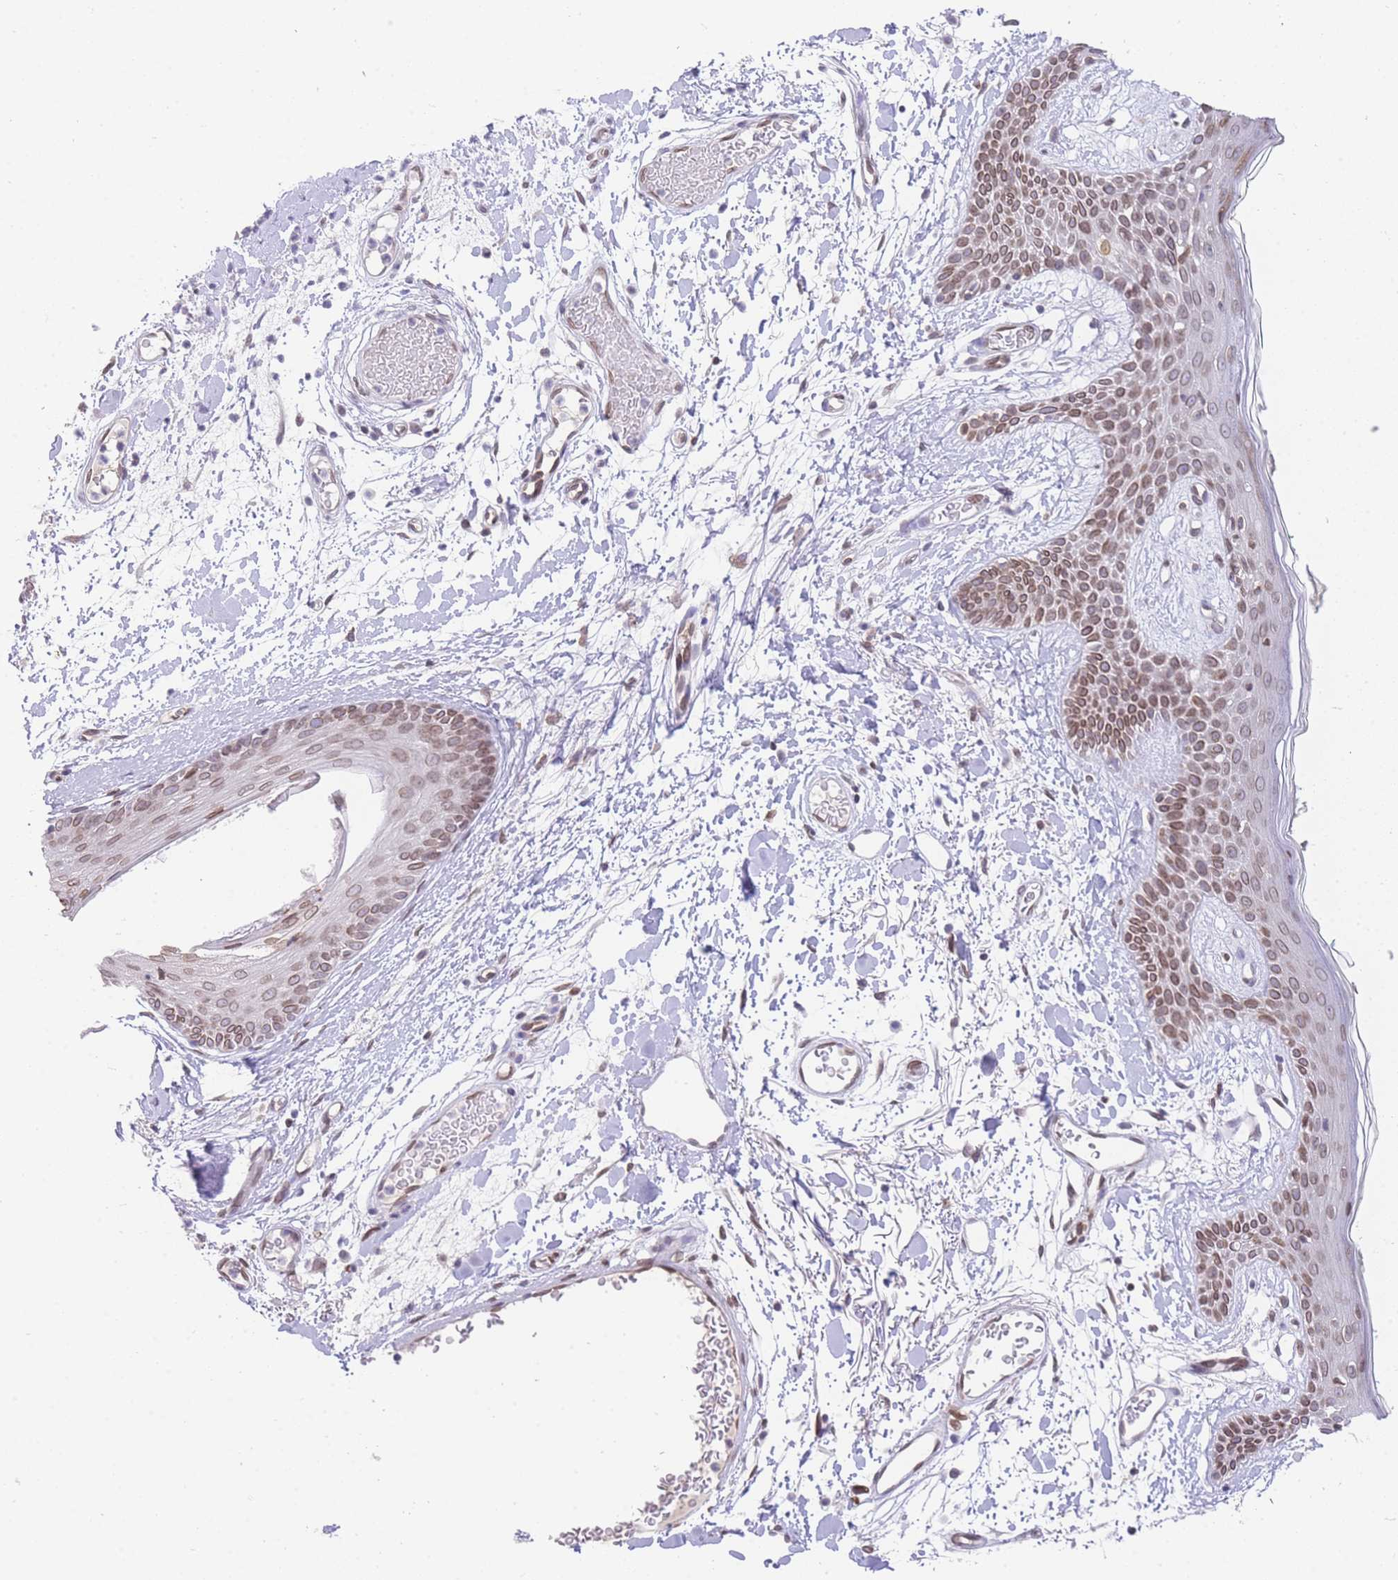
{"staining": {"intensity": "moderate", "quantity": ">75%", "location": "nuclear"}, "tissue": "skin", "cell_type": "Fibroblasts", "image_type": "normal", "snomed": [{"axis": "morphology", "description": "Normal tissue, NOS"}, {"axis": "topography", "description": "Skin"}], "caption": "Brown immunohistochemical staining in normal human skin exhibits moderate nuclear positivity in approximately >75% of fibroblasts. The protein is shown in brown color, while the nuclei are stained blue.", "gene": "OR10AD1", "patient": {"sex": "male", "age": 79}}